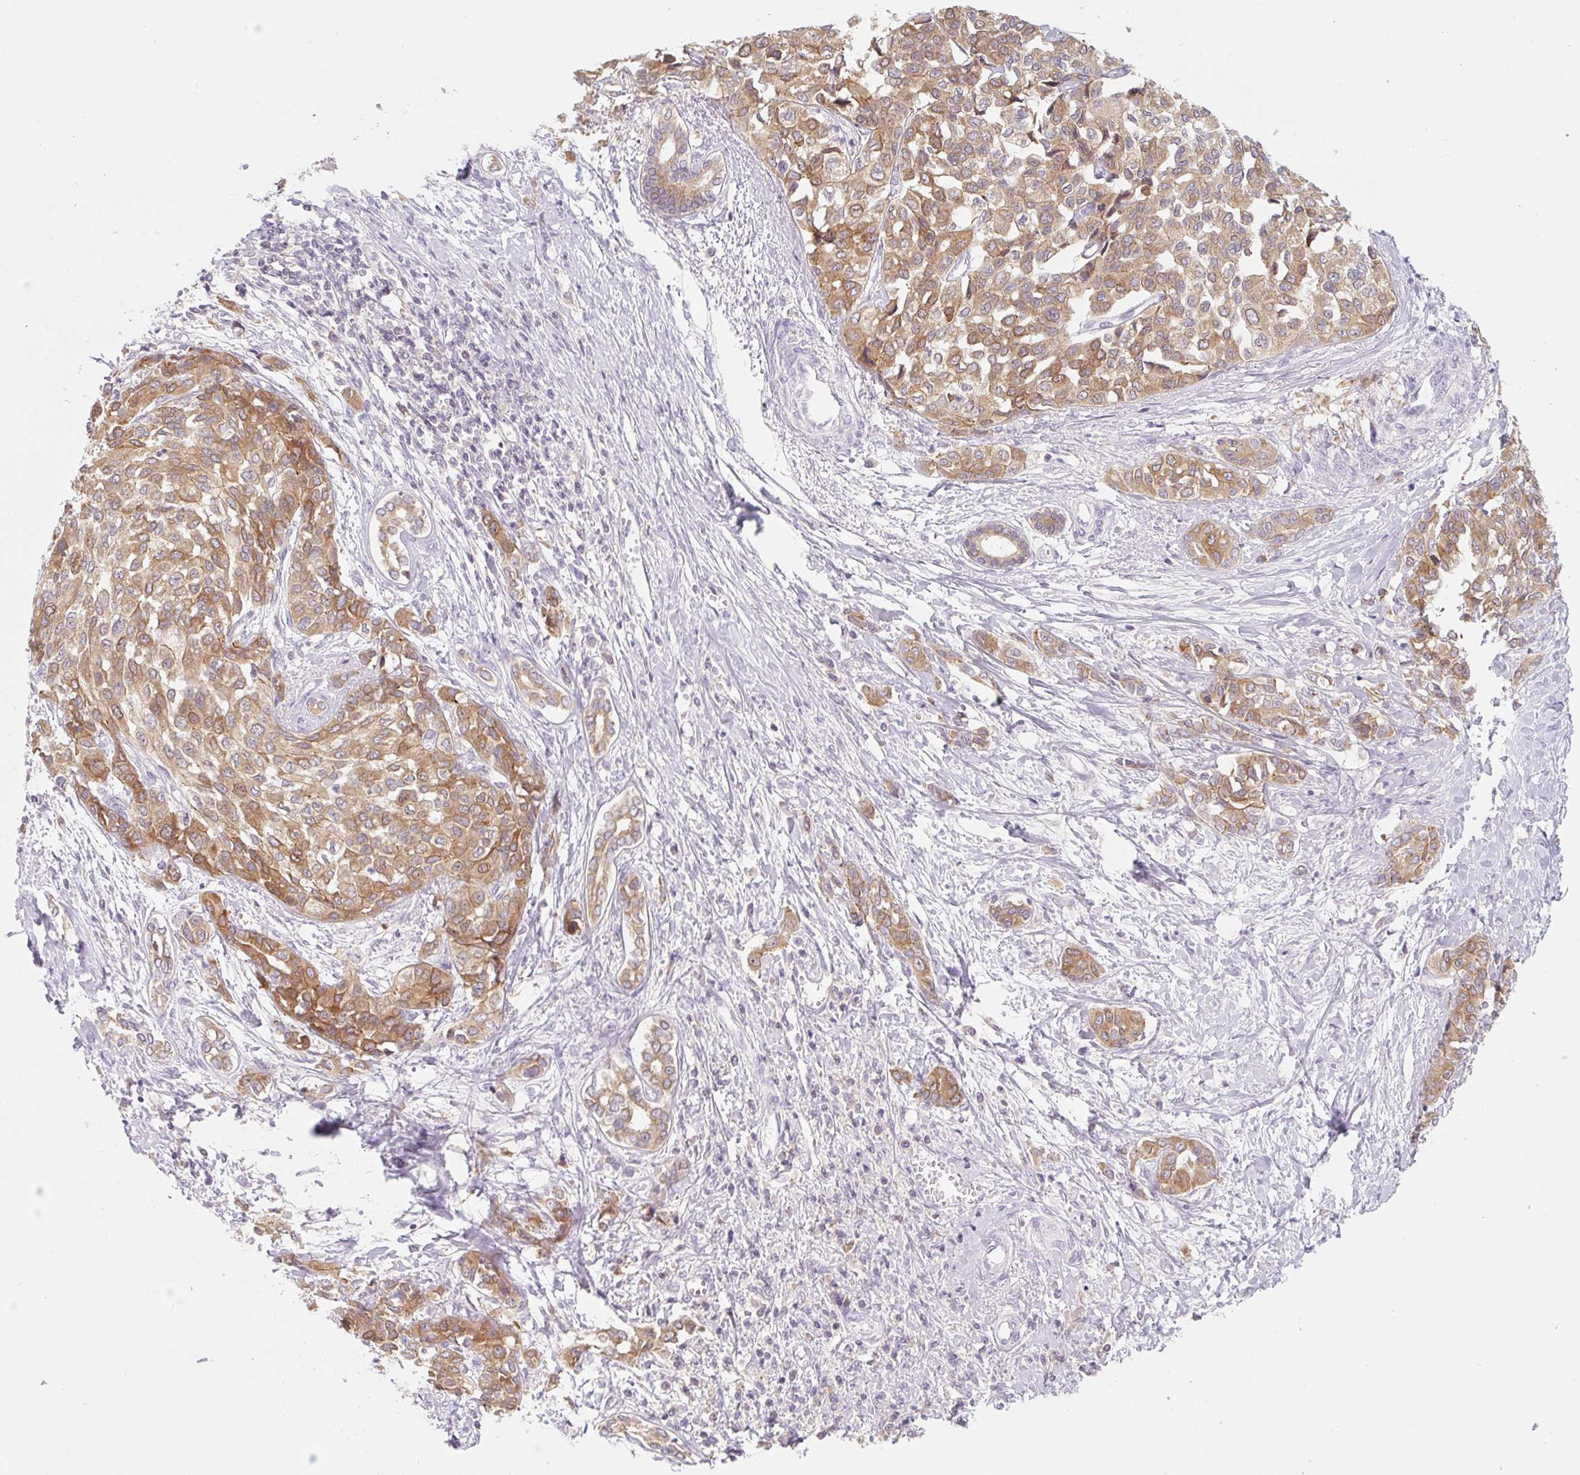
{"staining": {"intensity": "moderate", "quantity": ">75%", "location": "cytoplasmic/membranous"}, "tissue": "liver cancer", "cell_type": "Tumor cells", "image_type": "cancer", "snomed": [{"axis": "morphology", "description": "Cholangiocarcinoma"}, {"axis": "topography", "description": "Liver"}], "caption": "IHC (DAB (3,3'-diaminobenzidine)) staining of cholangiocarcinoma (liver) exhibits moderate cytoplasmic/membranous protein positivity in about >75% of tumor cells.", "gene": "MIA2", "patient": {"sex": "female", "age": 77}}